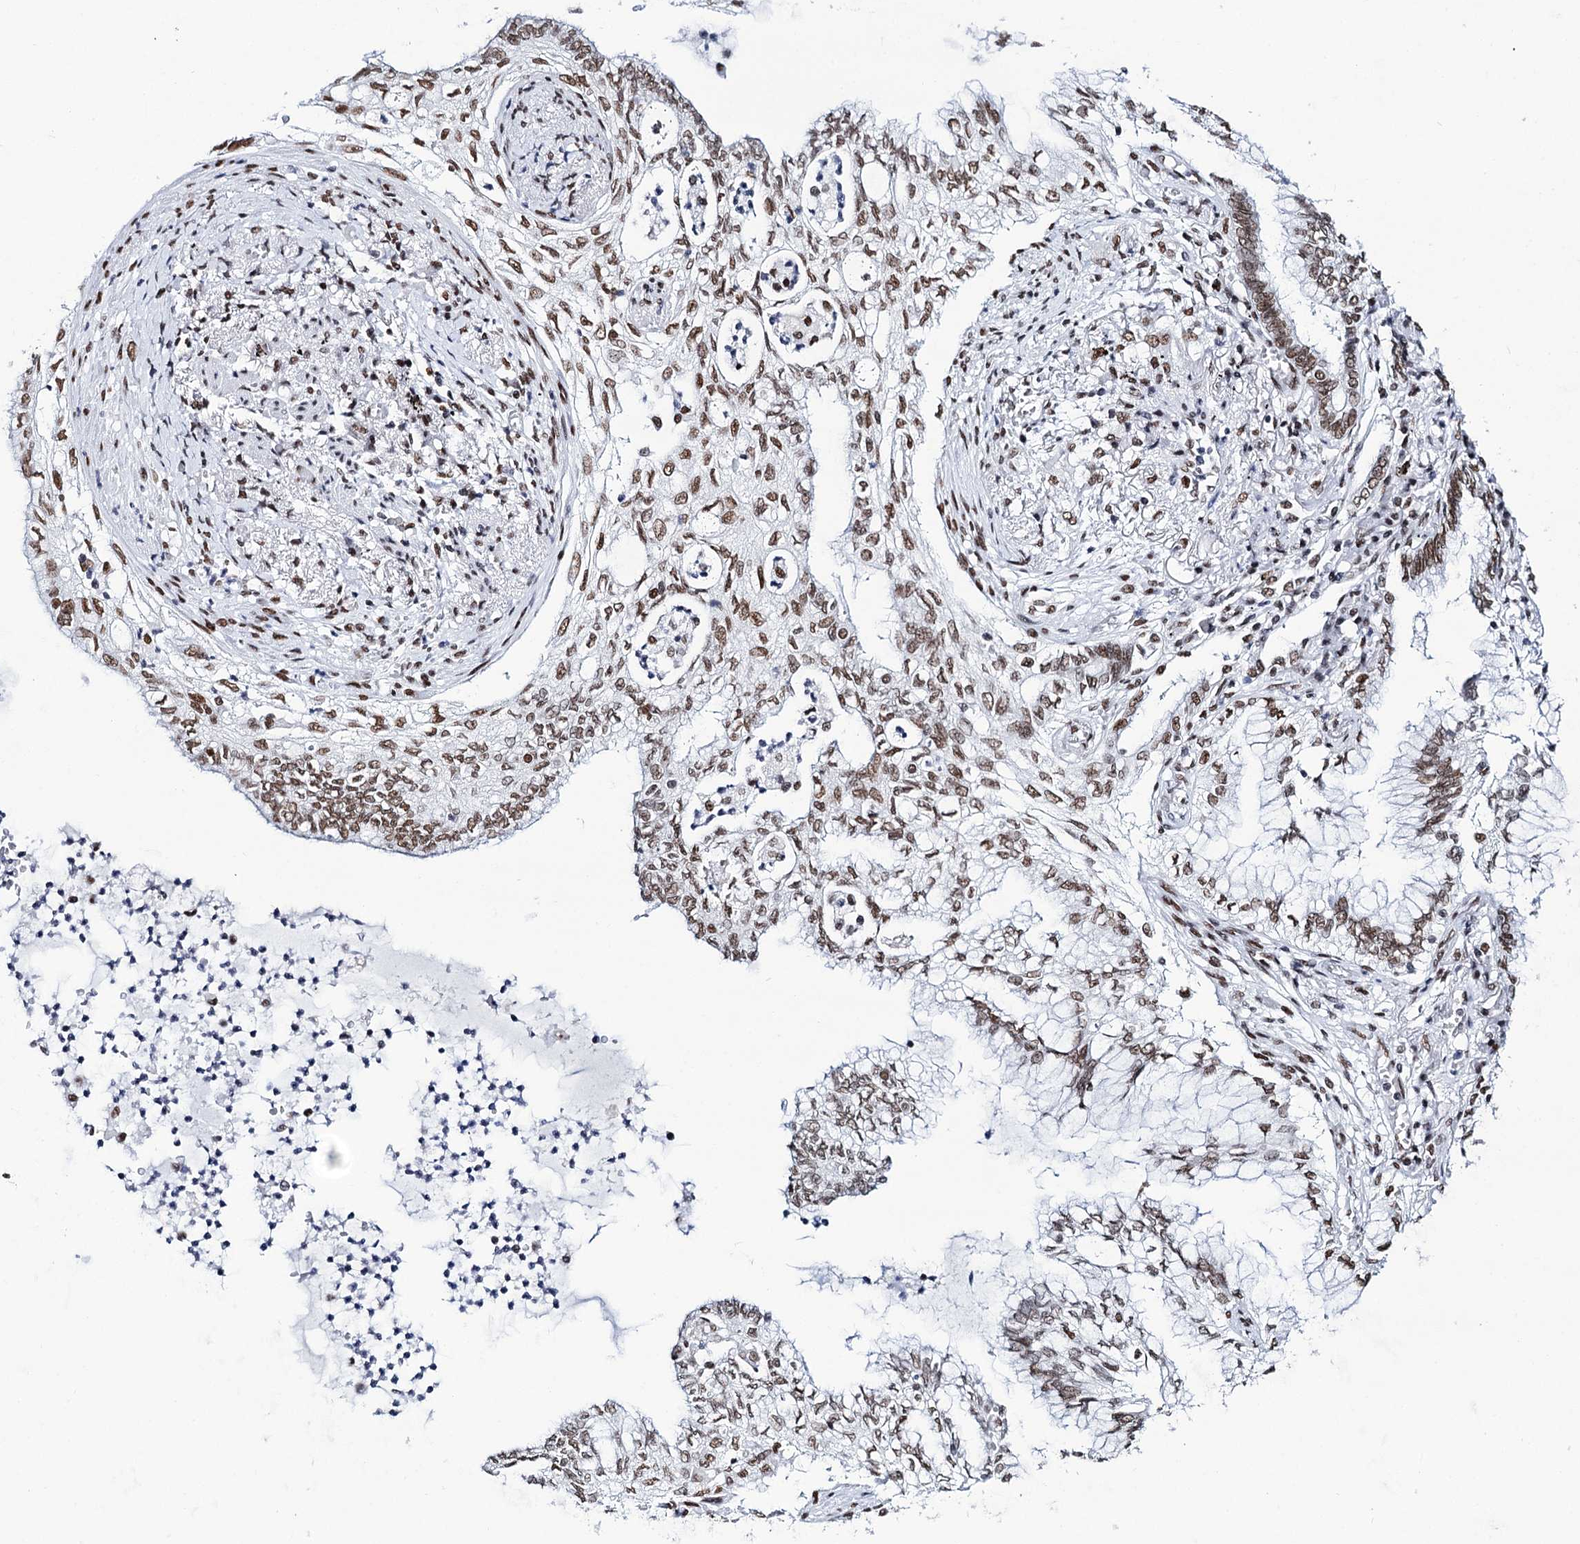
{"staining": {"intensity": "moderate", "quantity": ">75%", "location": "nuclear"}, "tissue": "lung cancer", "cell_type": "Tumor cells", "image_type": "cancer", "snomed": [{"axis": "morphology", "description": "Adenocarcinoma, NOS"}, {"axis": "topography", "description": "Lung"}], "caption": "Moderate nuclear staining for a protein is present in approximately >75% of tumor cells of lung cancer (adenocarcinoma) using immunohistochemistry.", "gene": "MATR3", "patient": {"sex": "female", "age": 70}}